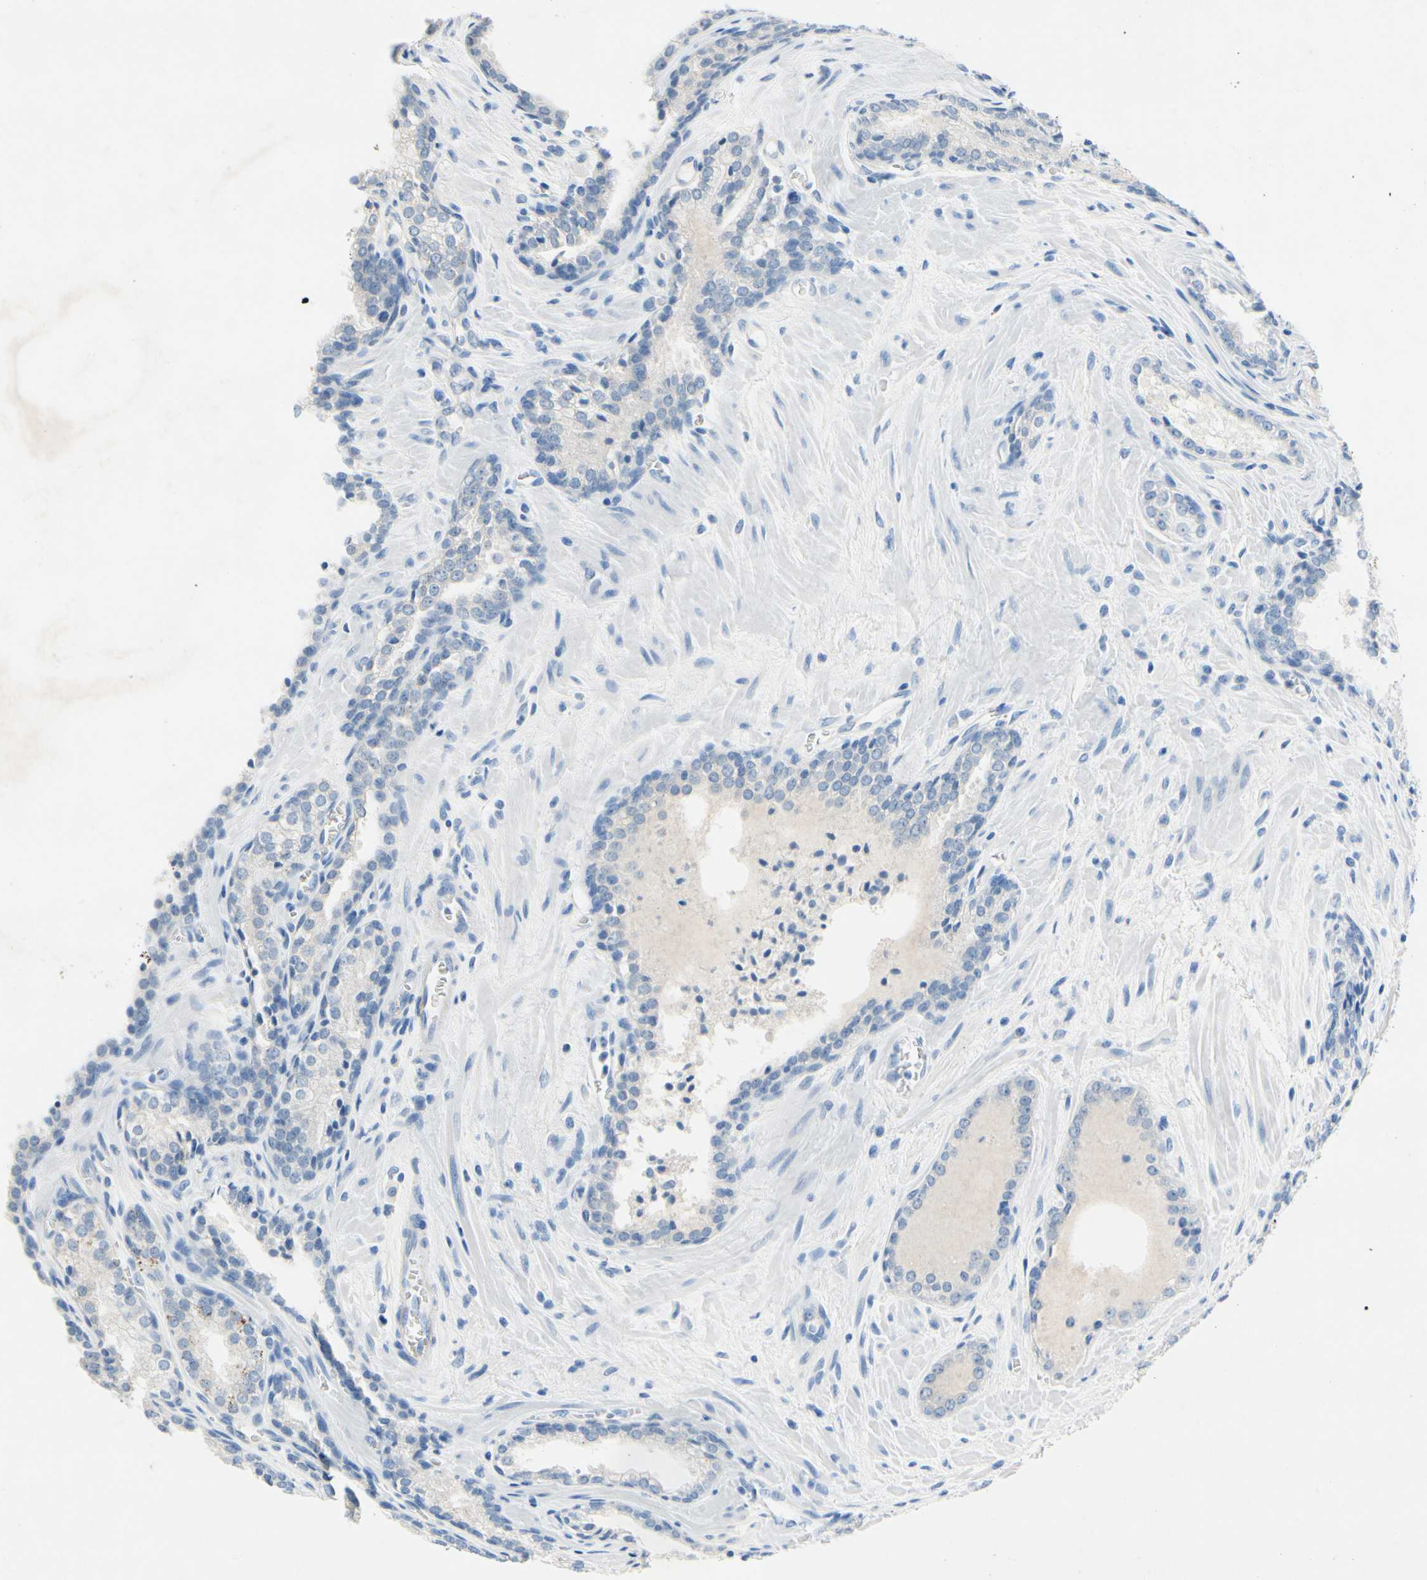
{"staining": {"intensity": "weak", "quantity": "25%-75%", "location": "cytoplasmic/membranous"}, "tissue": "prostate cancer", "cell_type": "Tumor cells", "image_type": "cancer", "snomed": [{"axis": "morphology", "description": "Adenocarcinoma, Low grade"}, {"axis": "topography", "description": "Prostate"}], "caption": "About 25%-75% of tumor cells in human prostate cancer display weak cytoplasmic/membranous protein positivity as visualized by brown immunohistochemical staining.", "gene": "DPY19L3", "patient": {"sex": "male", "age": 60}}